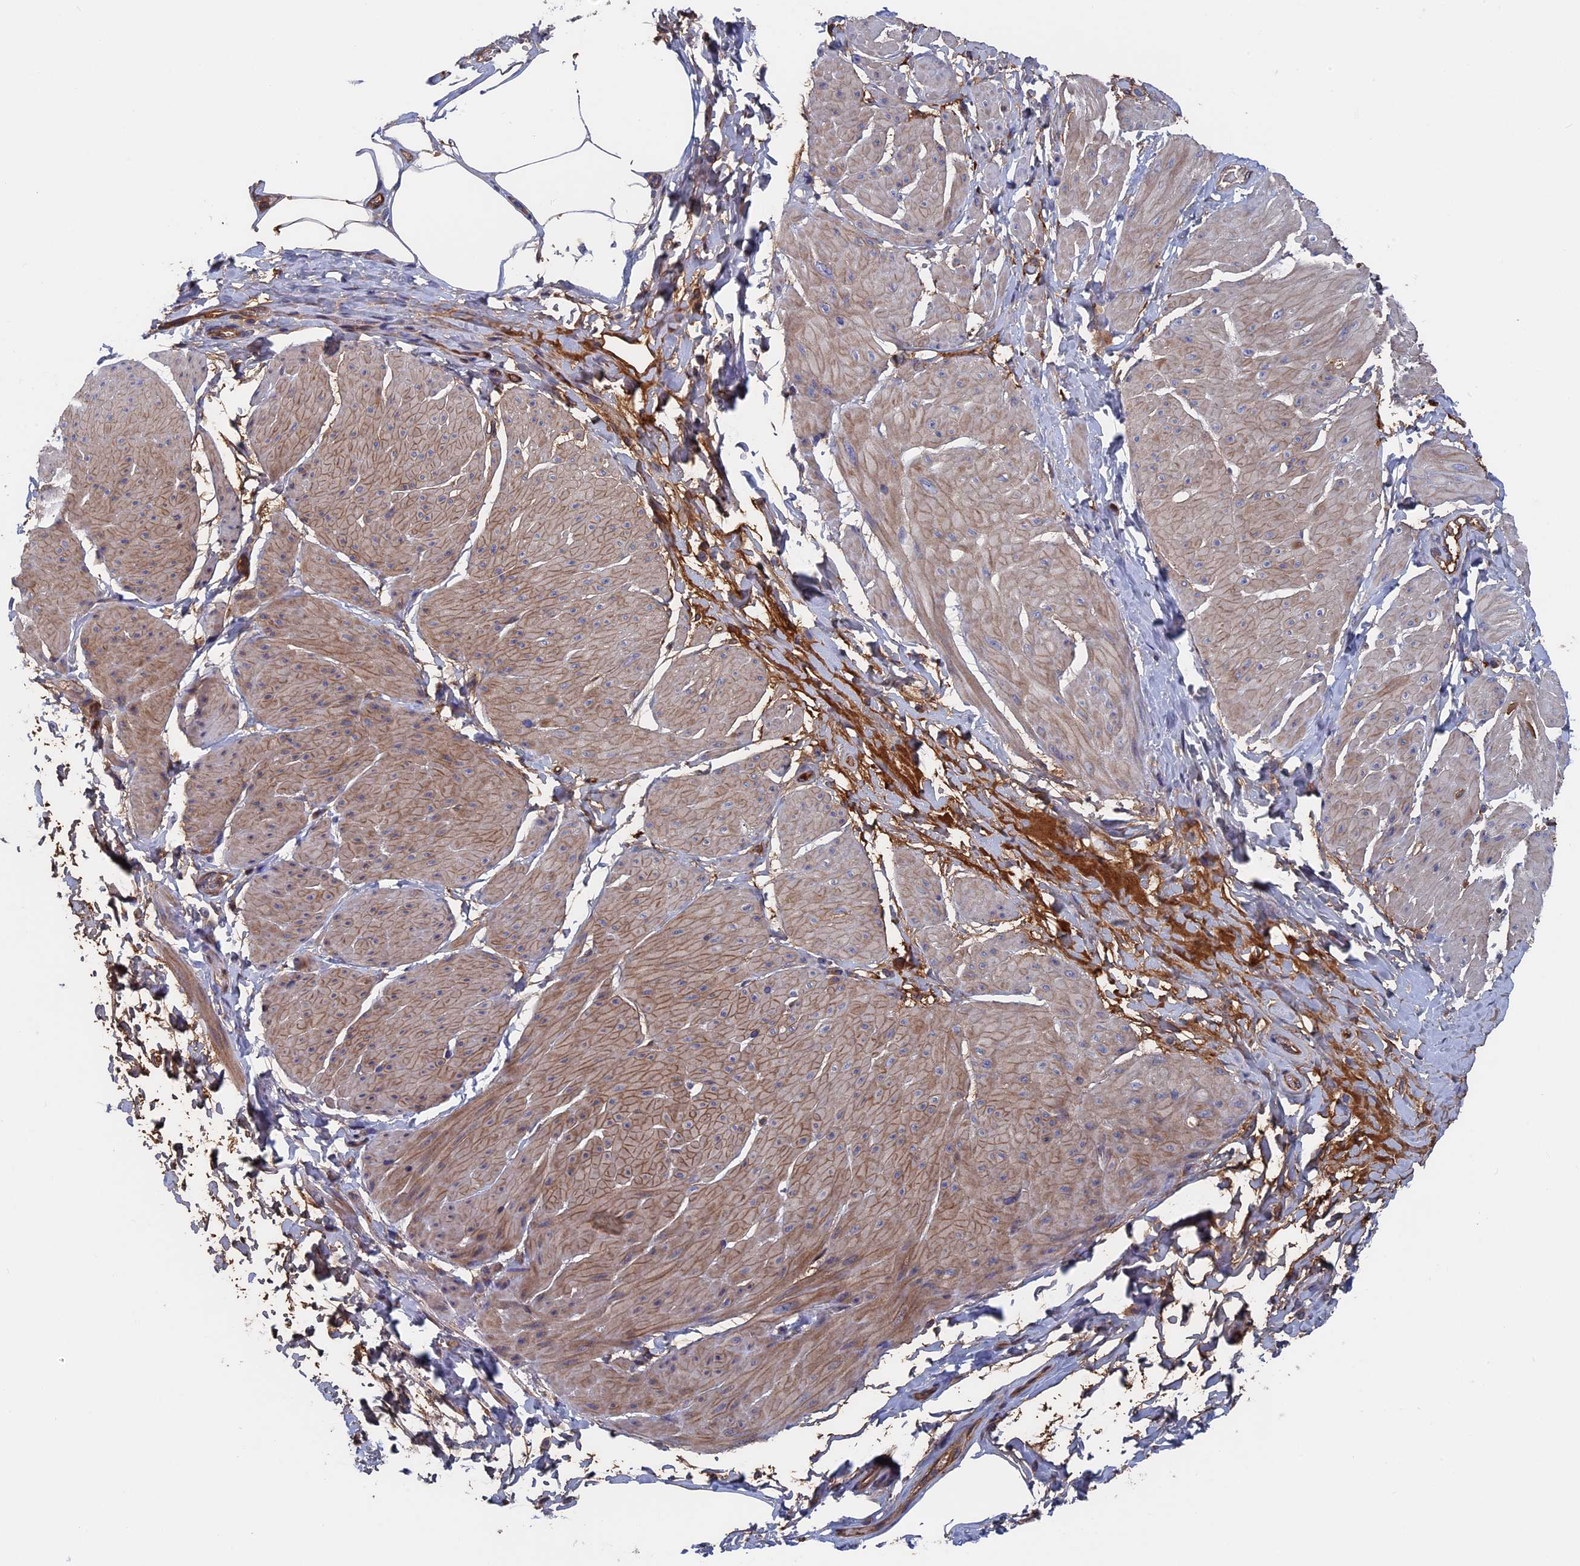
{"staining": {"intensity": "moderate", "quantity": ">75%", "location": "cytoplasmic/membranous"}, "tissue": "smooth muscle", "cell_type": "Smooth muscle cells", "image_type": "normal", "snomed": [{"axis": "morphology", "description": "Urothelial carcinoma, High grade"}, {"axis": "topography", "description": "Urinary bladder"}], "caption": "Immunohistochemistry (DAB (3,3'-diaminobenzidine)) staining of unremarkable smooth muscle shows moderate cytoplasmic/membranous protein expression in about >75% of smooth muscle cells. (brown staining indicates protein expression, while blue staining denotes nuclei).", "gene": "RPUSD1", "patient": {"sex": "male", "age": 46}}